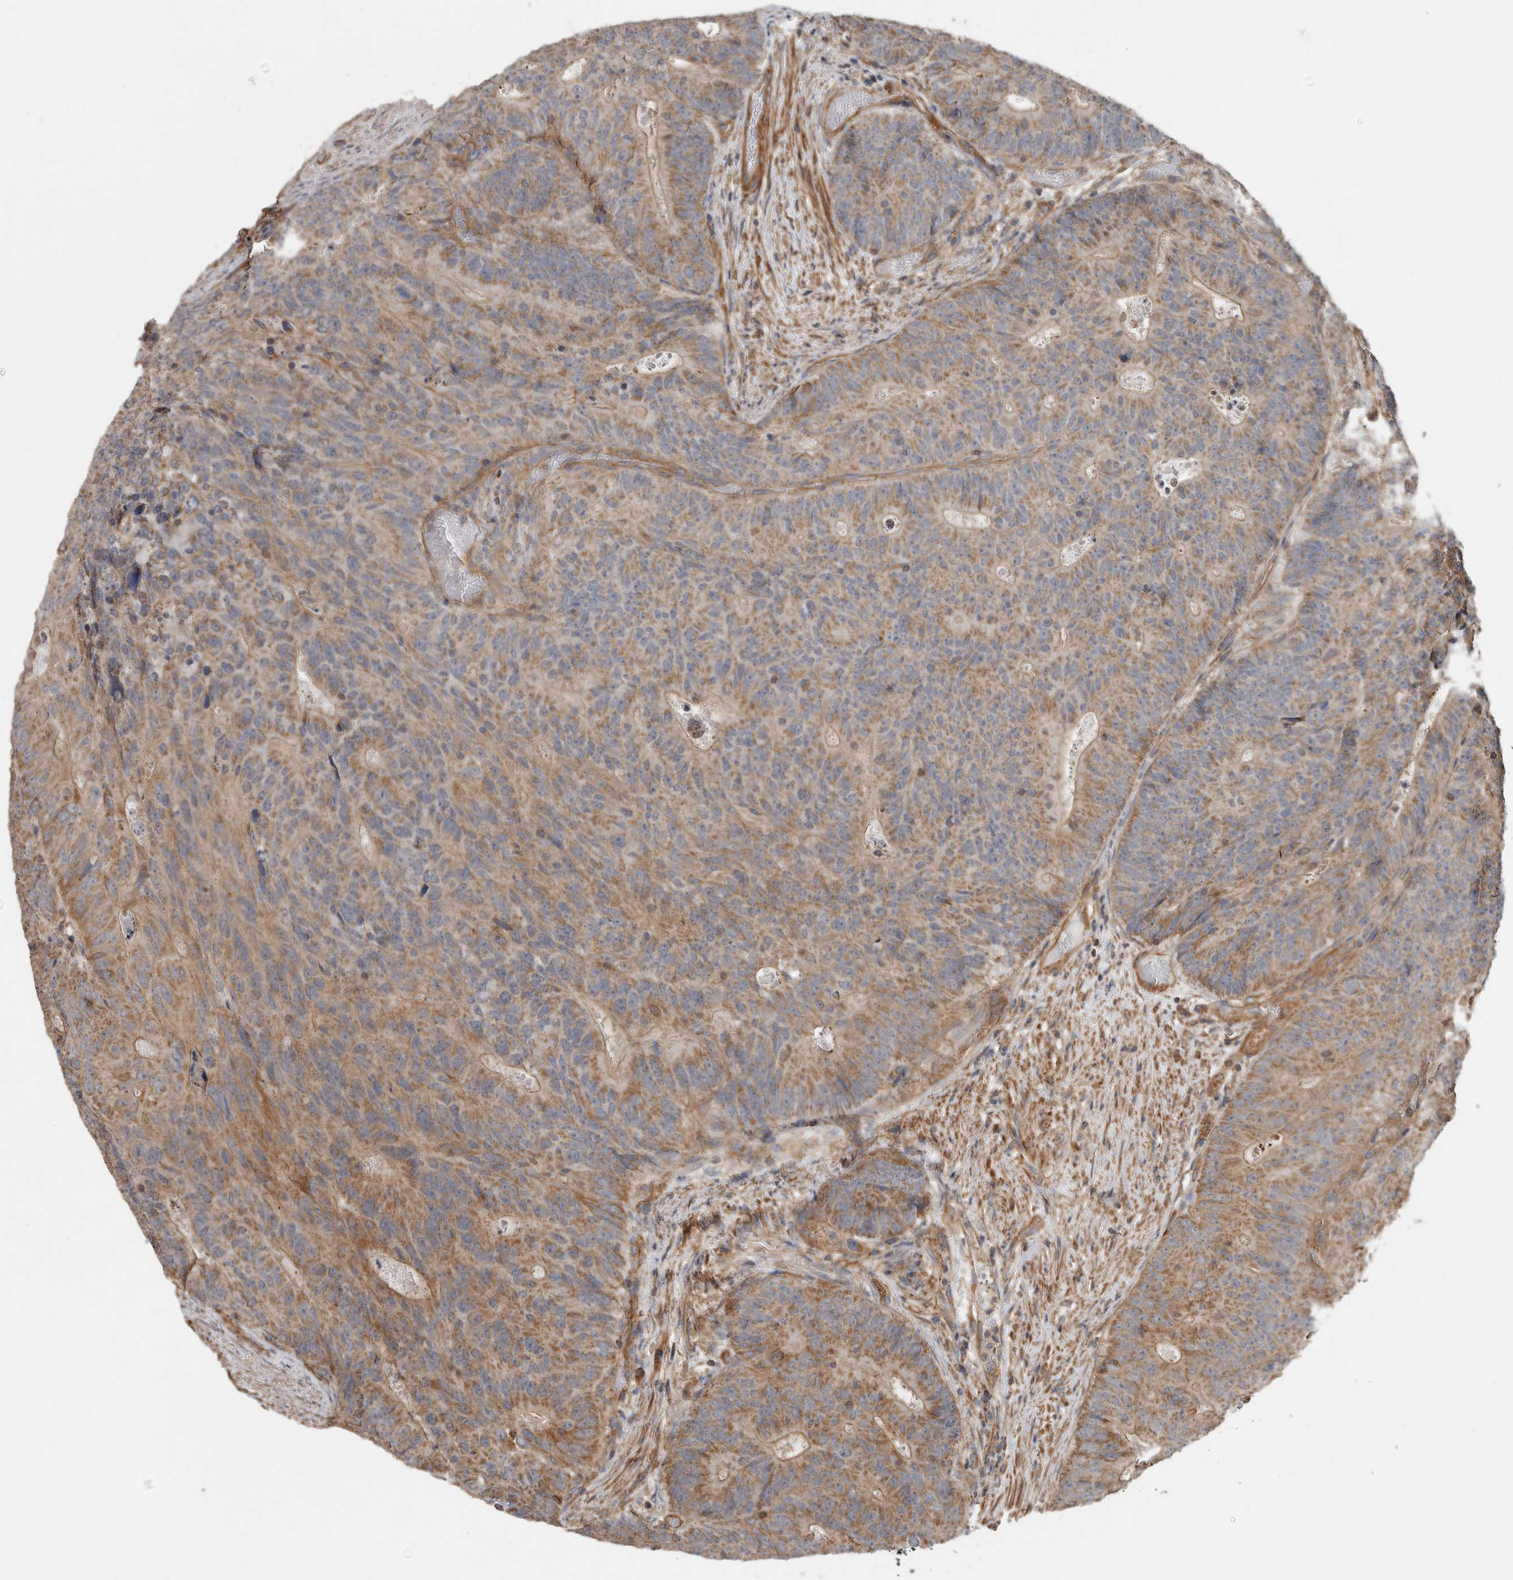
{"staining": {"intensity": "moderate", "quantity": ">75%", "location": "cytoplasmic/membranous"}, "tissue": "colorectal cancer", "cell_type": "Tumor cells", "image_type": "cancer", "snomed": [{"axis": "morphology", "description": "Adenocarcinoma, NOS"}, {"axis": "topography", "description": "Colon"}], "caption": "Immunohistochemical staining of adenocarcinoma (colorectal) exhibits medium levels of moderate cytoplasmic/membranous protein positivity in approximately >75% of tumor cells.", "gene": "SFXN2", "patient": {"sex": "male", "age": 87}}